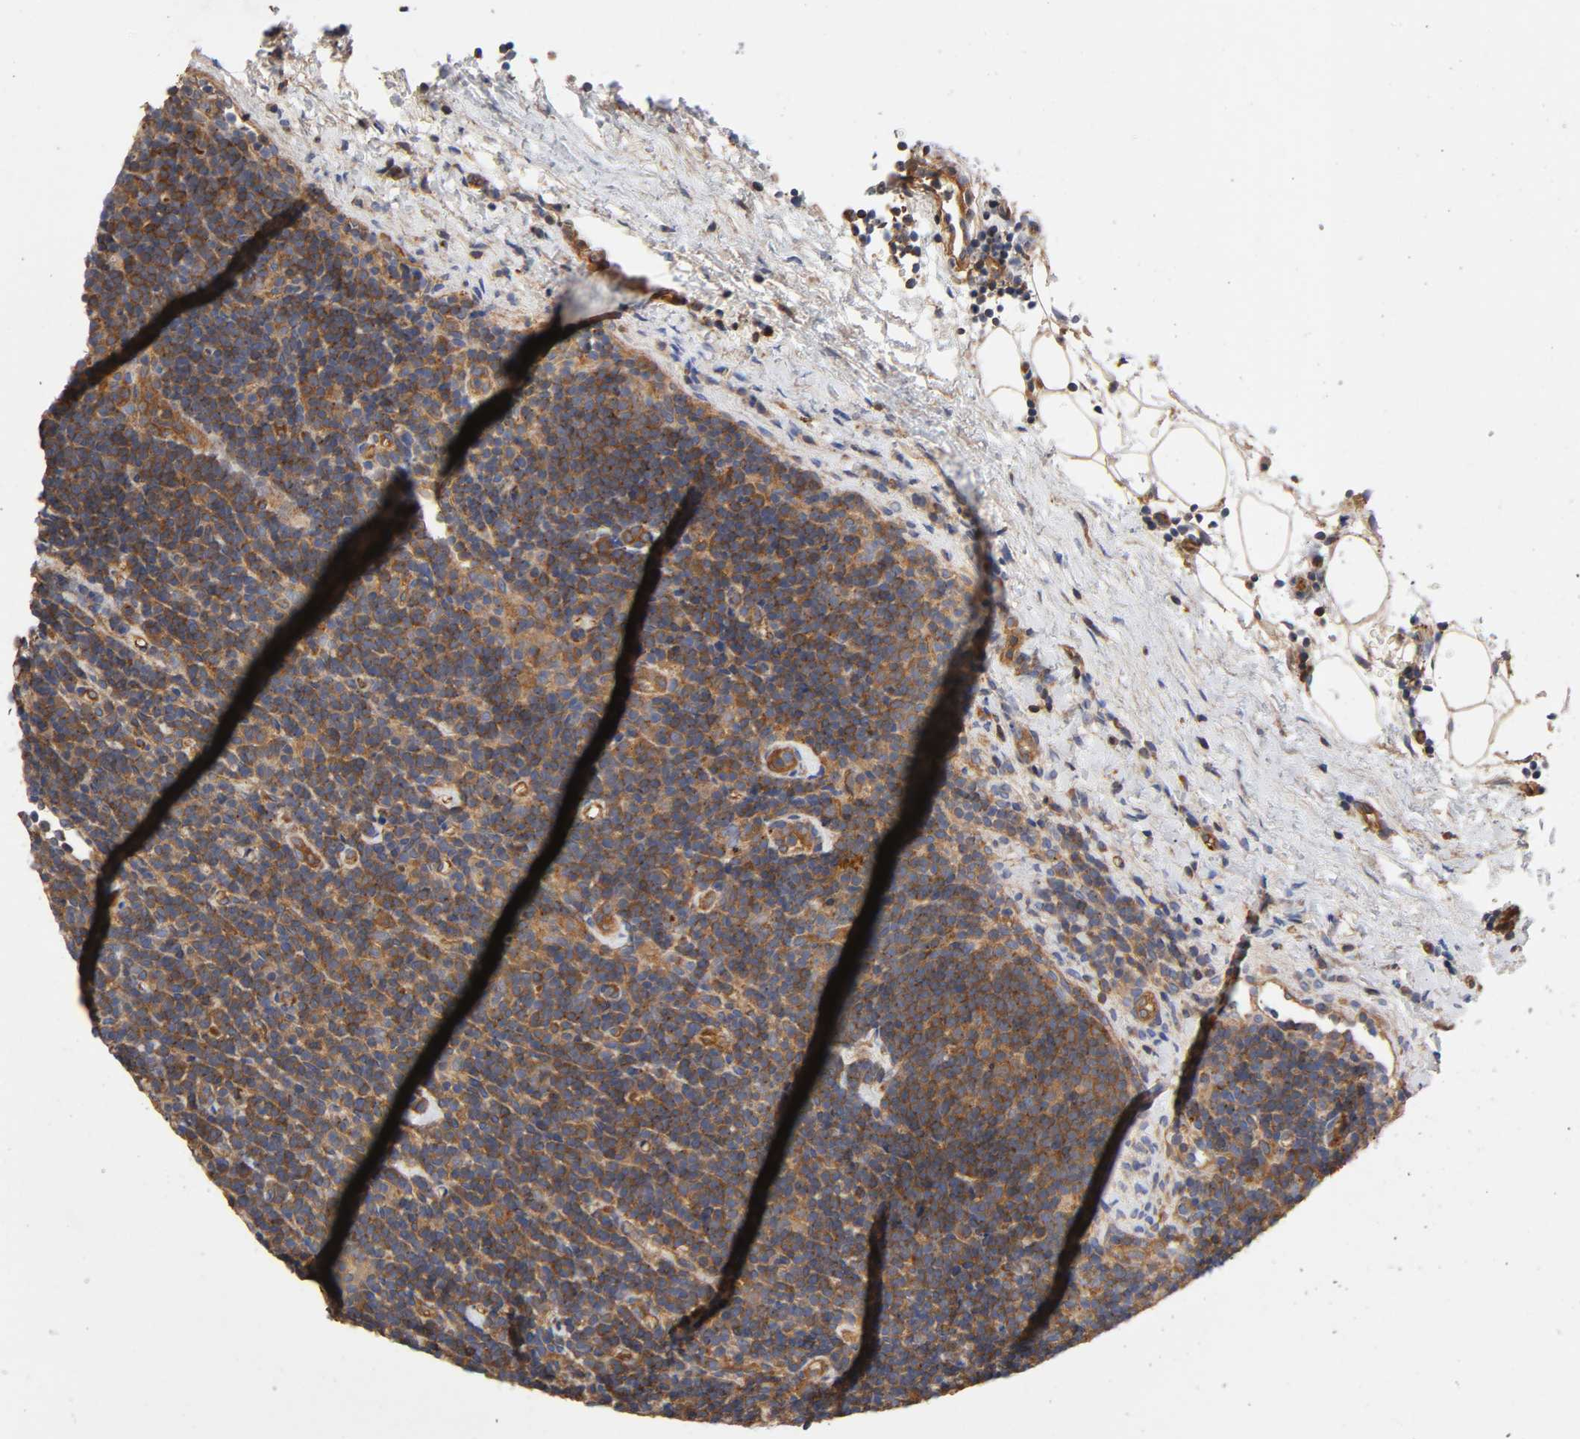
{"staining": {"intensity": "strong", "quantity": "25%-75%", "location": "cytoplasmic/membranous"}, "tissue": "lymphoma", "cell_type": "Tumor cells", "image_type": "cancer", "snomed": [{"axis": "morphology", "description": "Malignant lymphoma, non-Hodgkin's type, Low grade"}, {"axis": "topography", "description": "Lymph node"}], "caption": "Low-grade malignant lymphoma, non-Hodgkin's type stained with a brown dye demonstrates strong cytoplasmic/membranous positive expression in approximately 25%-75% of tumor cells.", "gene": "LAMTOR2", "patient": {"sex": "male", "age": 70}}